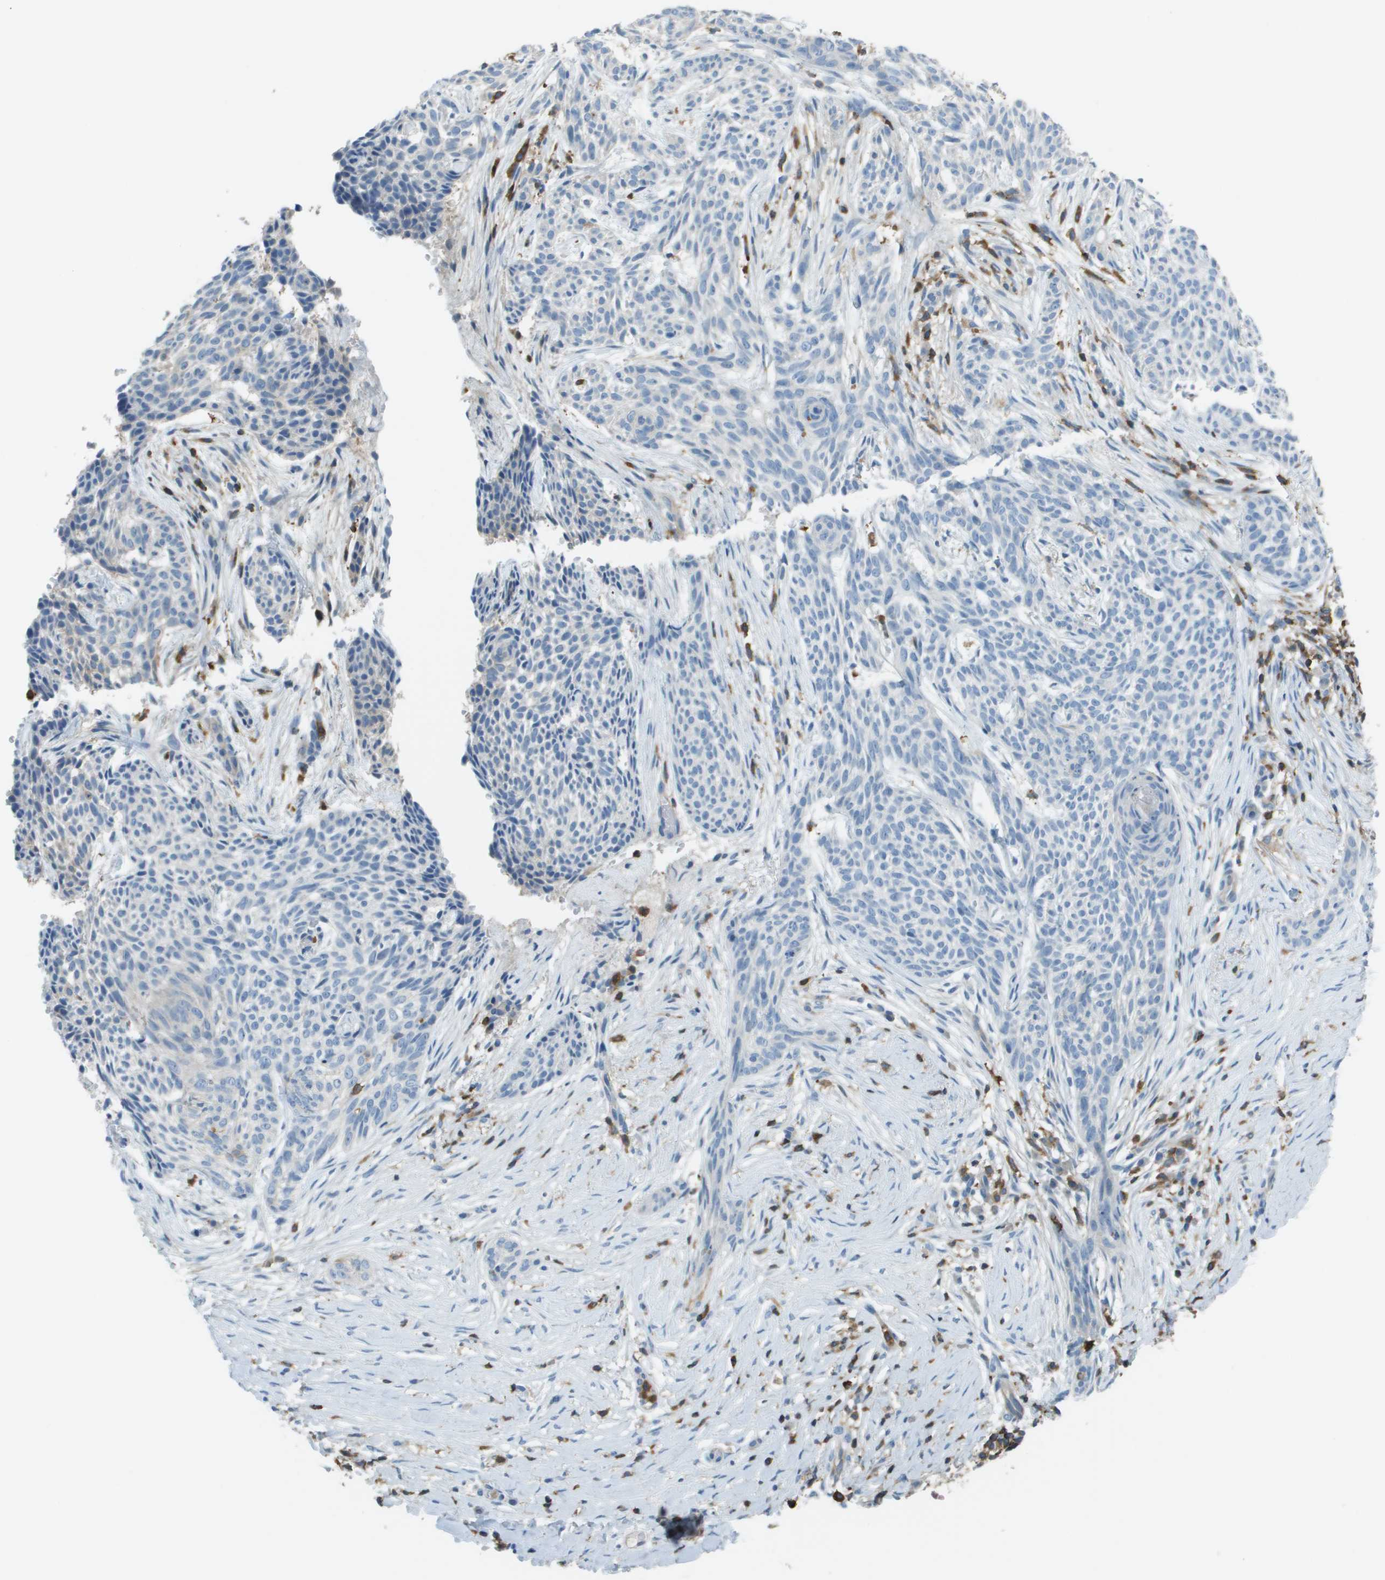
{"staining": {"intensity": "negative", "quantity": "none", "location": "none"}, "tissue": "skin cancer", "cell_type": "Tumor cells", "image_type": "cancer", "snomed": [{"axis": "morphology", "description": "Basal cell carcinoma"}, {"axis": "topography", "description": "Skin"}], "caption": "Immunohistochemistry histopathology image of neoplastic tissue: human basal cell carcinoma (skin) stained with DAB (3,3'-diaminobenzidine) displays no significant protein positivity in tumor cells.", "gene": "APBB1IP", "patient": {"sex": "female", "age": 59}}